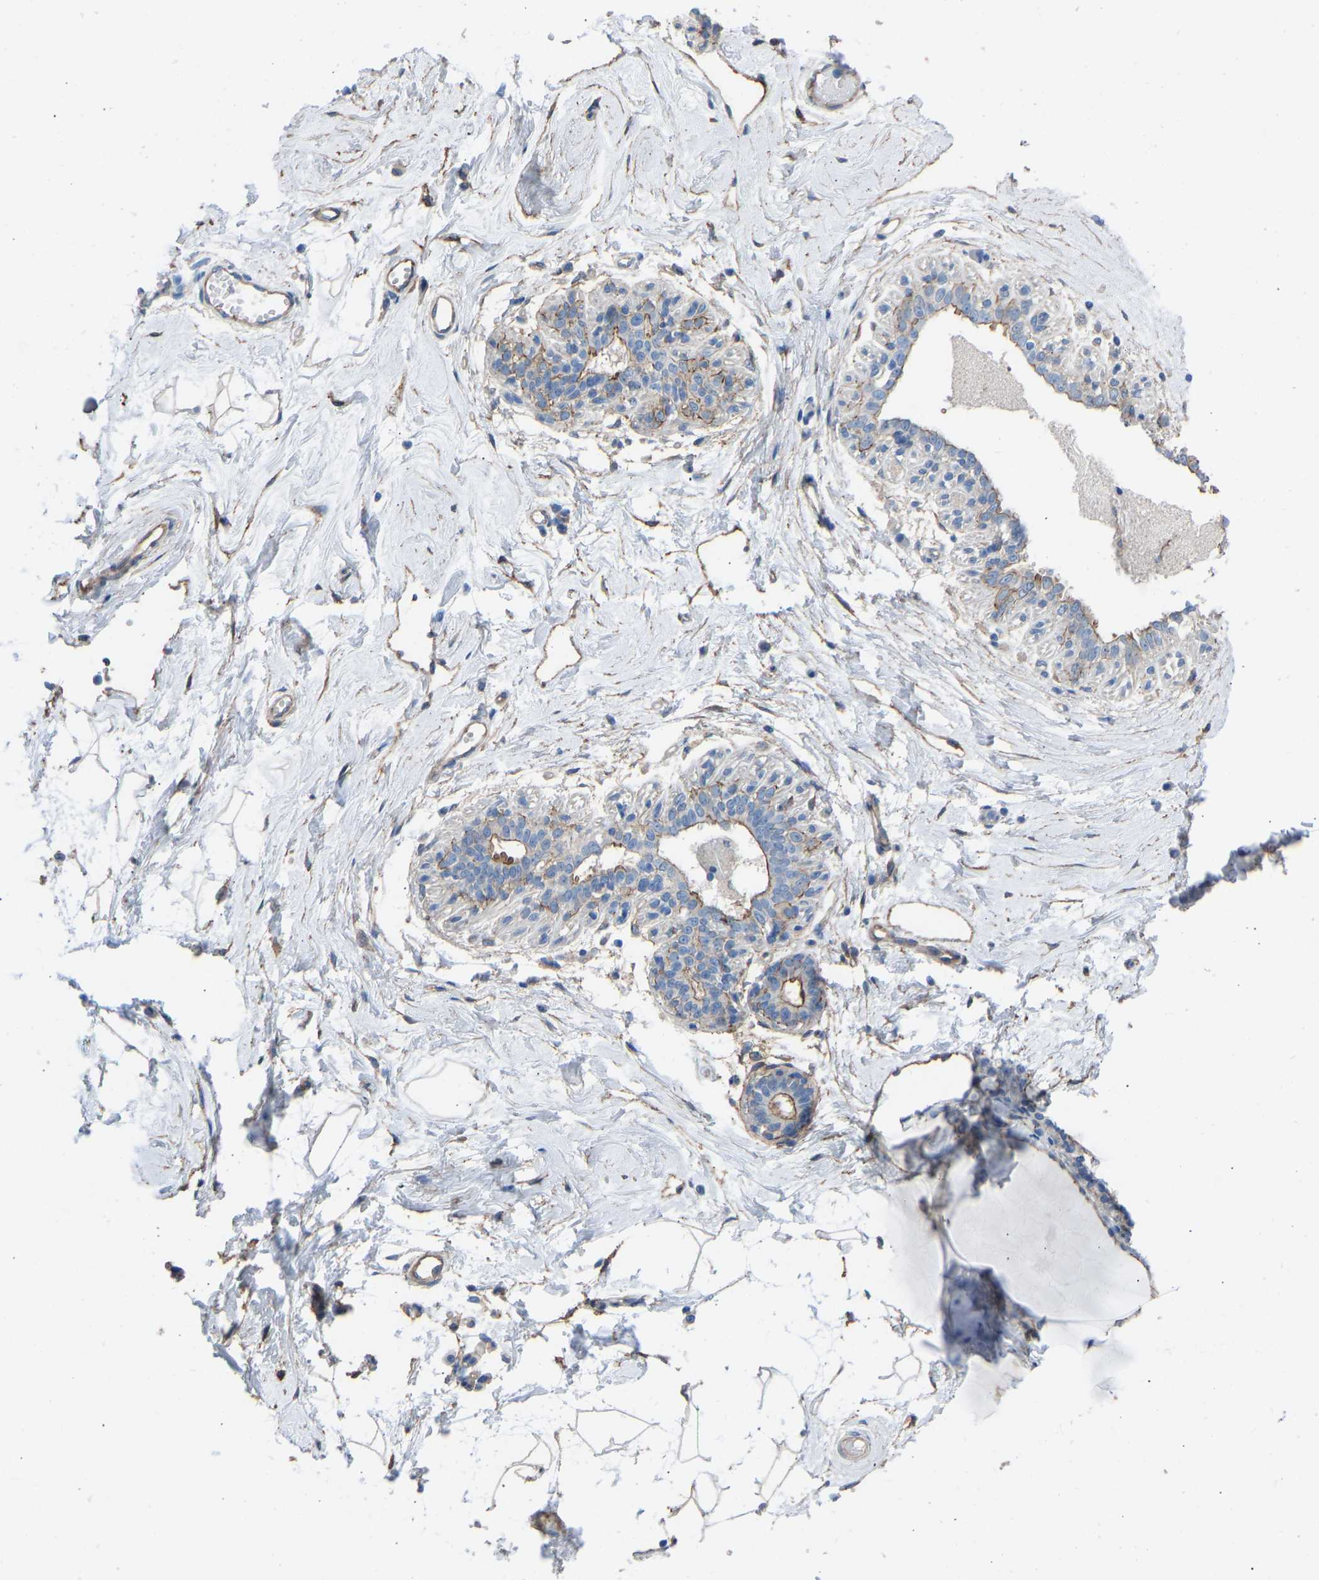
{"staining": {"intensity": "negative", "quantity": "none", "location": "none"}, "tissue": "breast", "cell_type": "Adipocytes", "image_type": "normal", "snomed": [{"axis": "morphology", "description": "Normal tissue, NOS"}, {"axis": "topography", "description": "Breast"}], "caption": "Adipocytes show no significant protein positivity in normal breast.", "gene": "MYH10", "patient": {"sex": "female", "age": 45}}